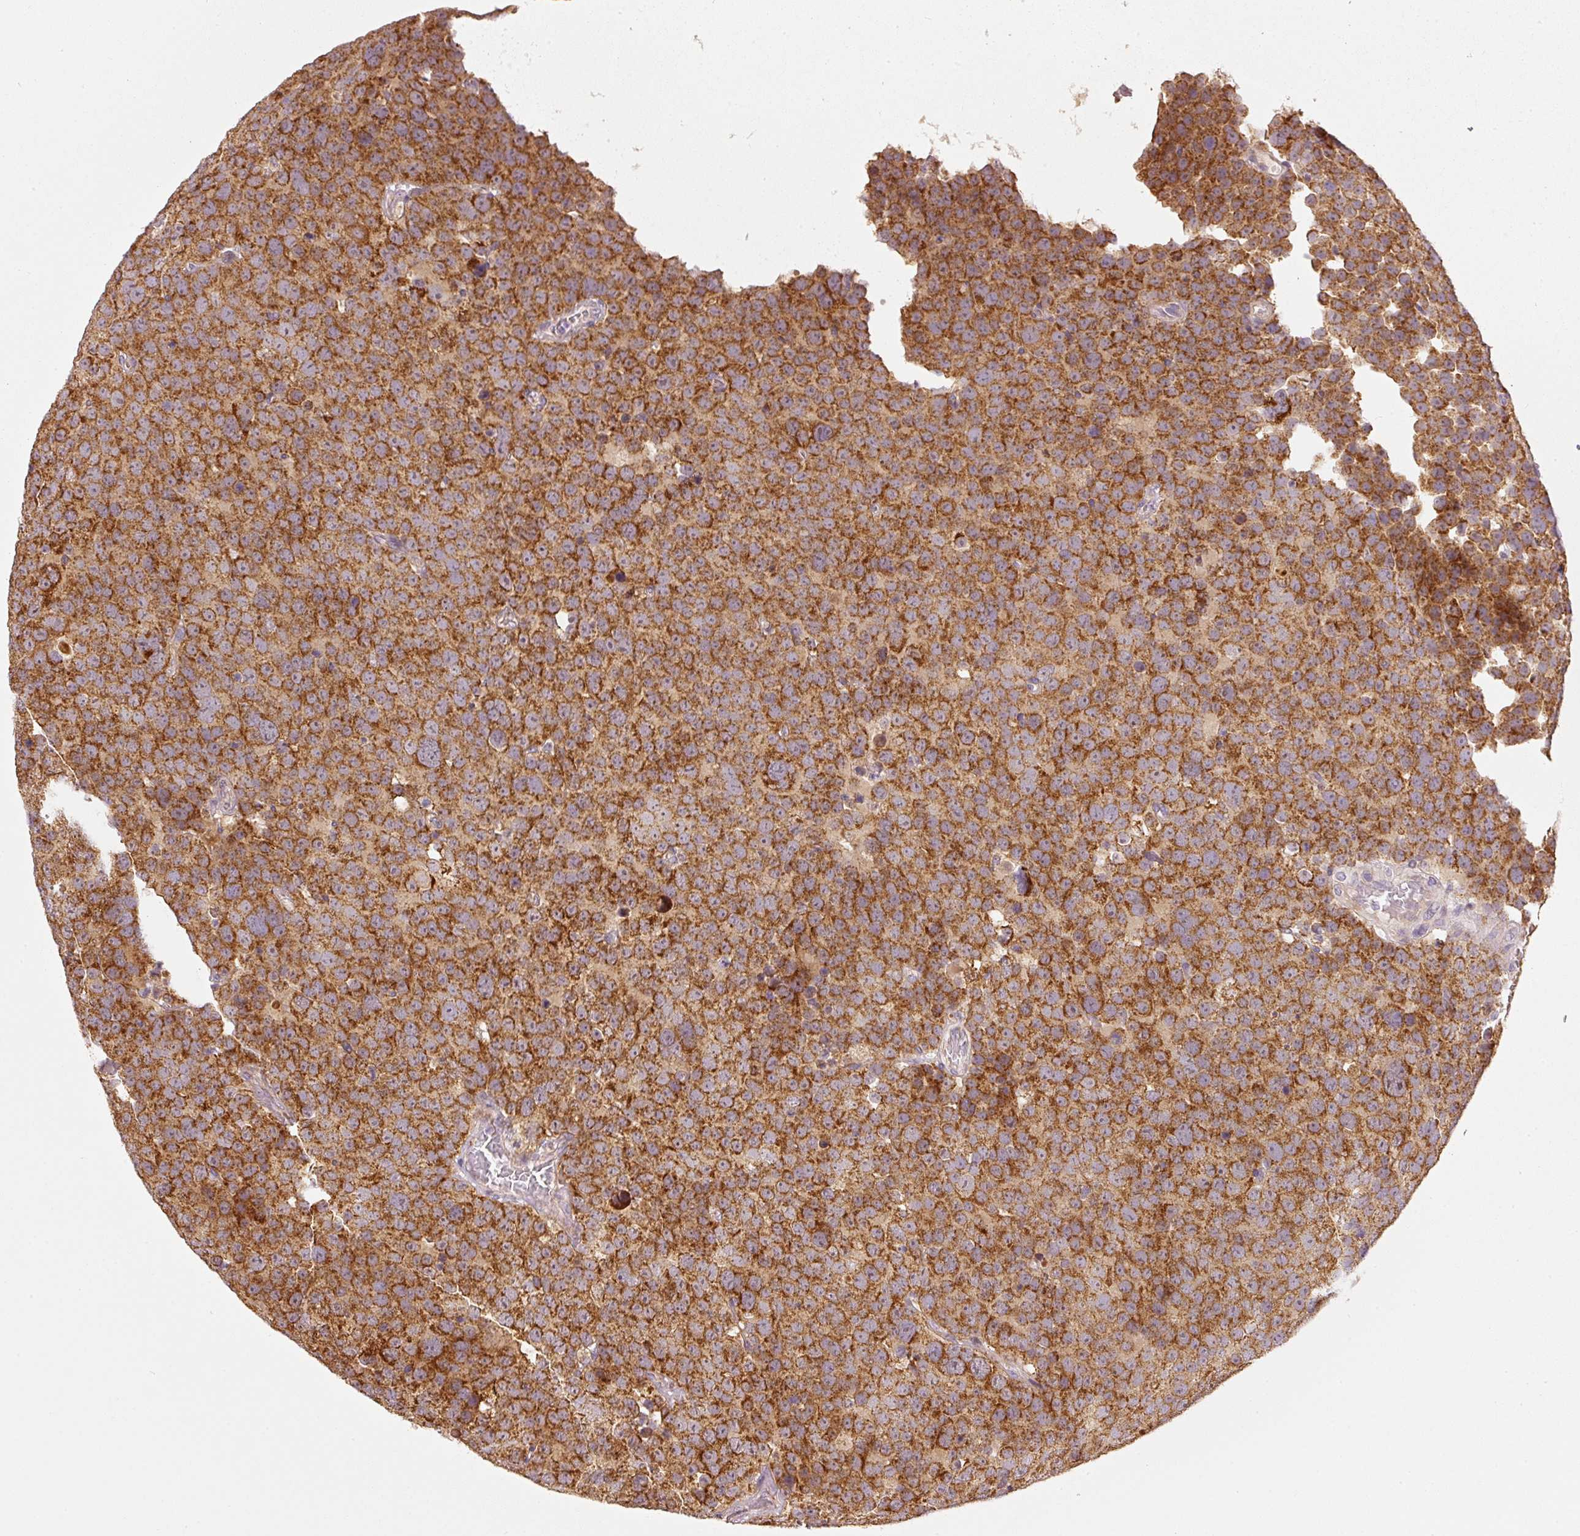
{"staining": {"intensity": "strong", "quantity": "25%-75%", "location": "cytoplasmic/membranous"}, "tissue": "testis cancer", "cell_type": "Tumor cells", "image_type": "cancer", "snomed": [{"axis": "morphology", "description": "Seminoma, NOS"}, {"axis": "topography", "description": "Testis"}], "caption": "High-magnification brightfield microscopy of seminoma (testis) stained with DAB (brown) and counterstained with hematoxylin (blue). tumor cells exhibit strong cytoplasmic/membranous staining is appreciated in approximately25%-75% of cells. The staining was performed using DAB to visualize the protein expression in brown, while the nuclei were stained in blue with hematoxylin (Magnification: 20x).", "gene": "MTHFD1L", "patient": {"sex": "male", "age": 71}}